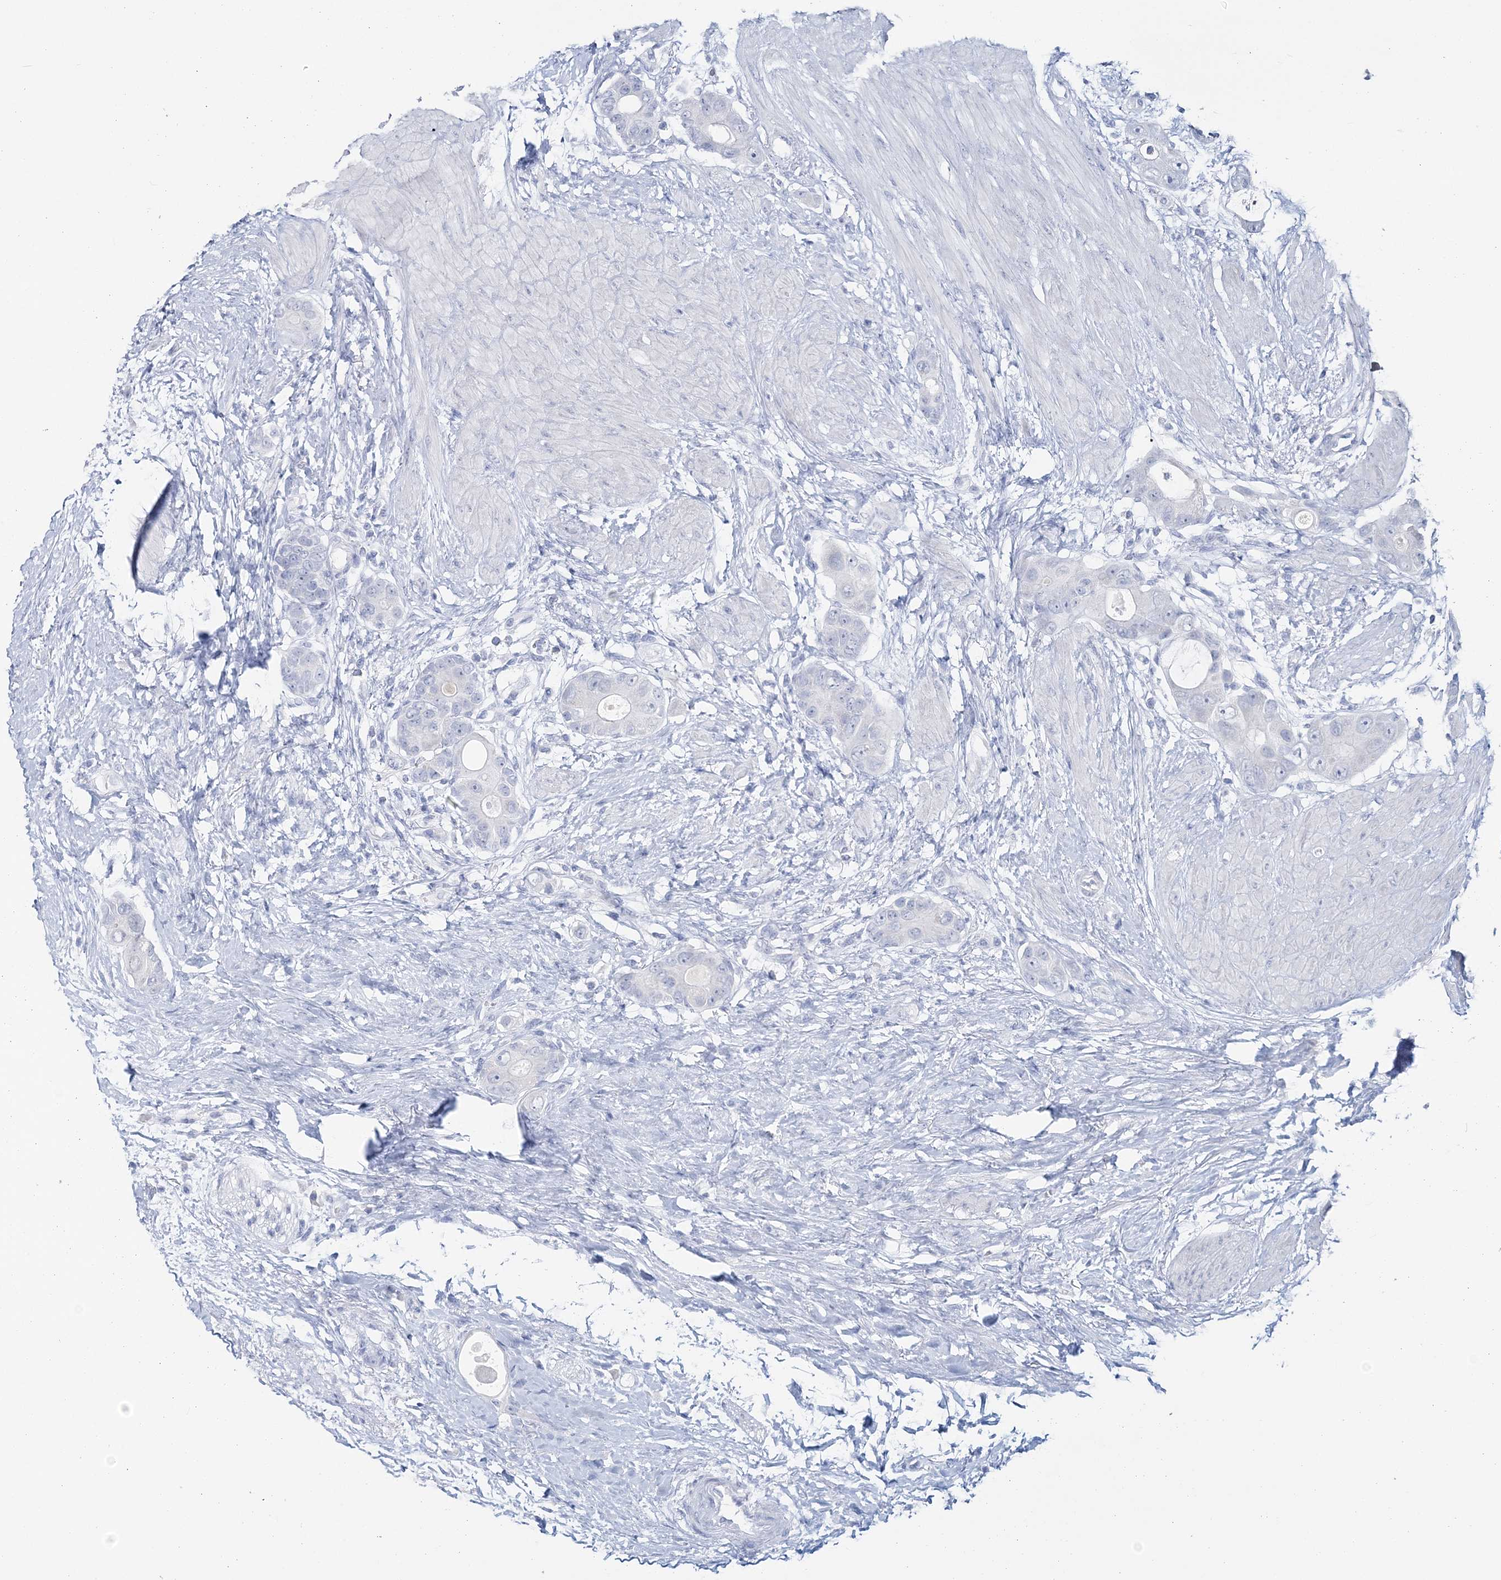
{"staining": {"intensity": "negative", "quantity": "none", "location": "none"}, "tissue": "colorectal cancer", "cell_type": "Tumor cells", "image_type": "cancer", "snomed": [{"axis": "morphology", "description": "Adenocarcinoma, NOS"}, {"axis": "topography", "description": "Rectum"}], "caption": "Image shows no significant protein expression in tumor cells of colorectal cancer.", "gene": "CYP3A4", "patient": {"sex": "male", "age": 51}}